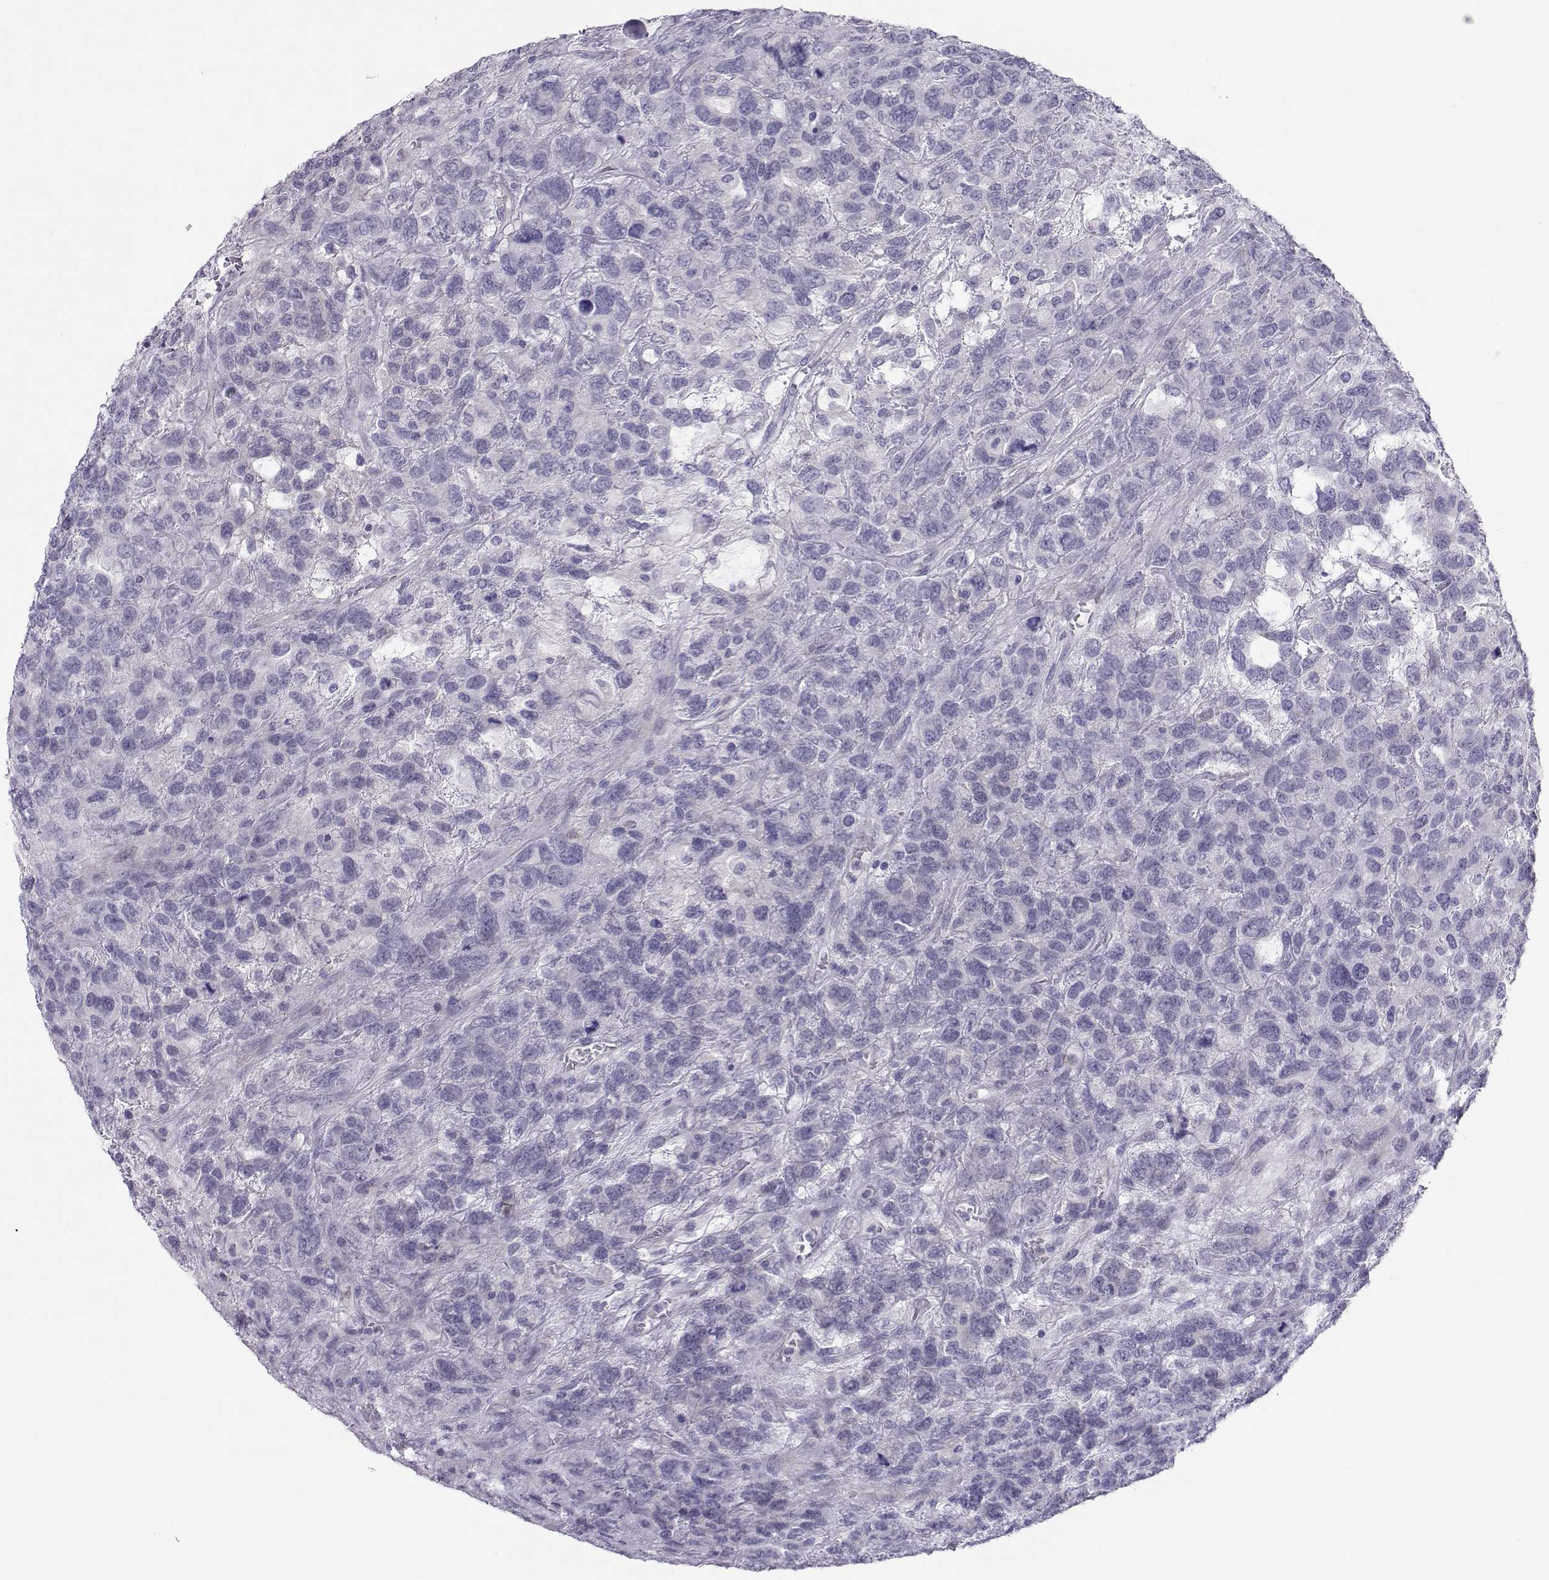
{"staining": {"intensity": "negative", "quantity": "none", "location": "none"}, "tissue": "testis cancer", "cell_type": "Tumor cells", "image_type": "cancer", "snomed": [{"axis": "morphology", "description": "Seminoma, NOS"}, {"axis": "topography", "description": "Testis"}], "caption": "High power microscopy micrograph of an immunohistochemistry image of testis cancer (seminoma), revealing no significant positivity in tumor cells.", "gene": "TRPM7", "patient": {"sex": "male", "age": 52}}